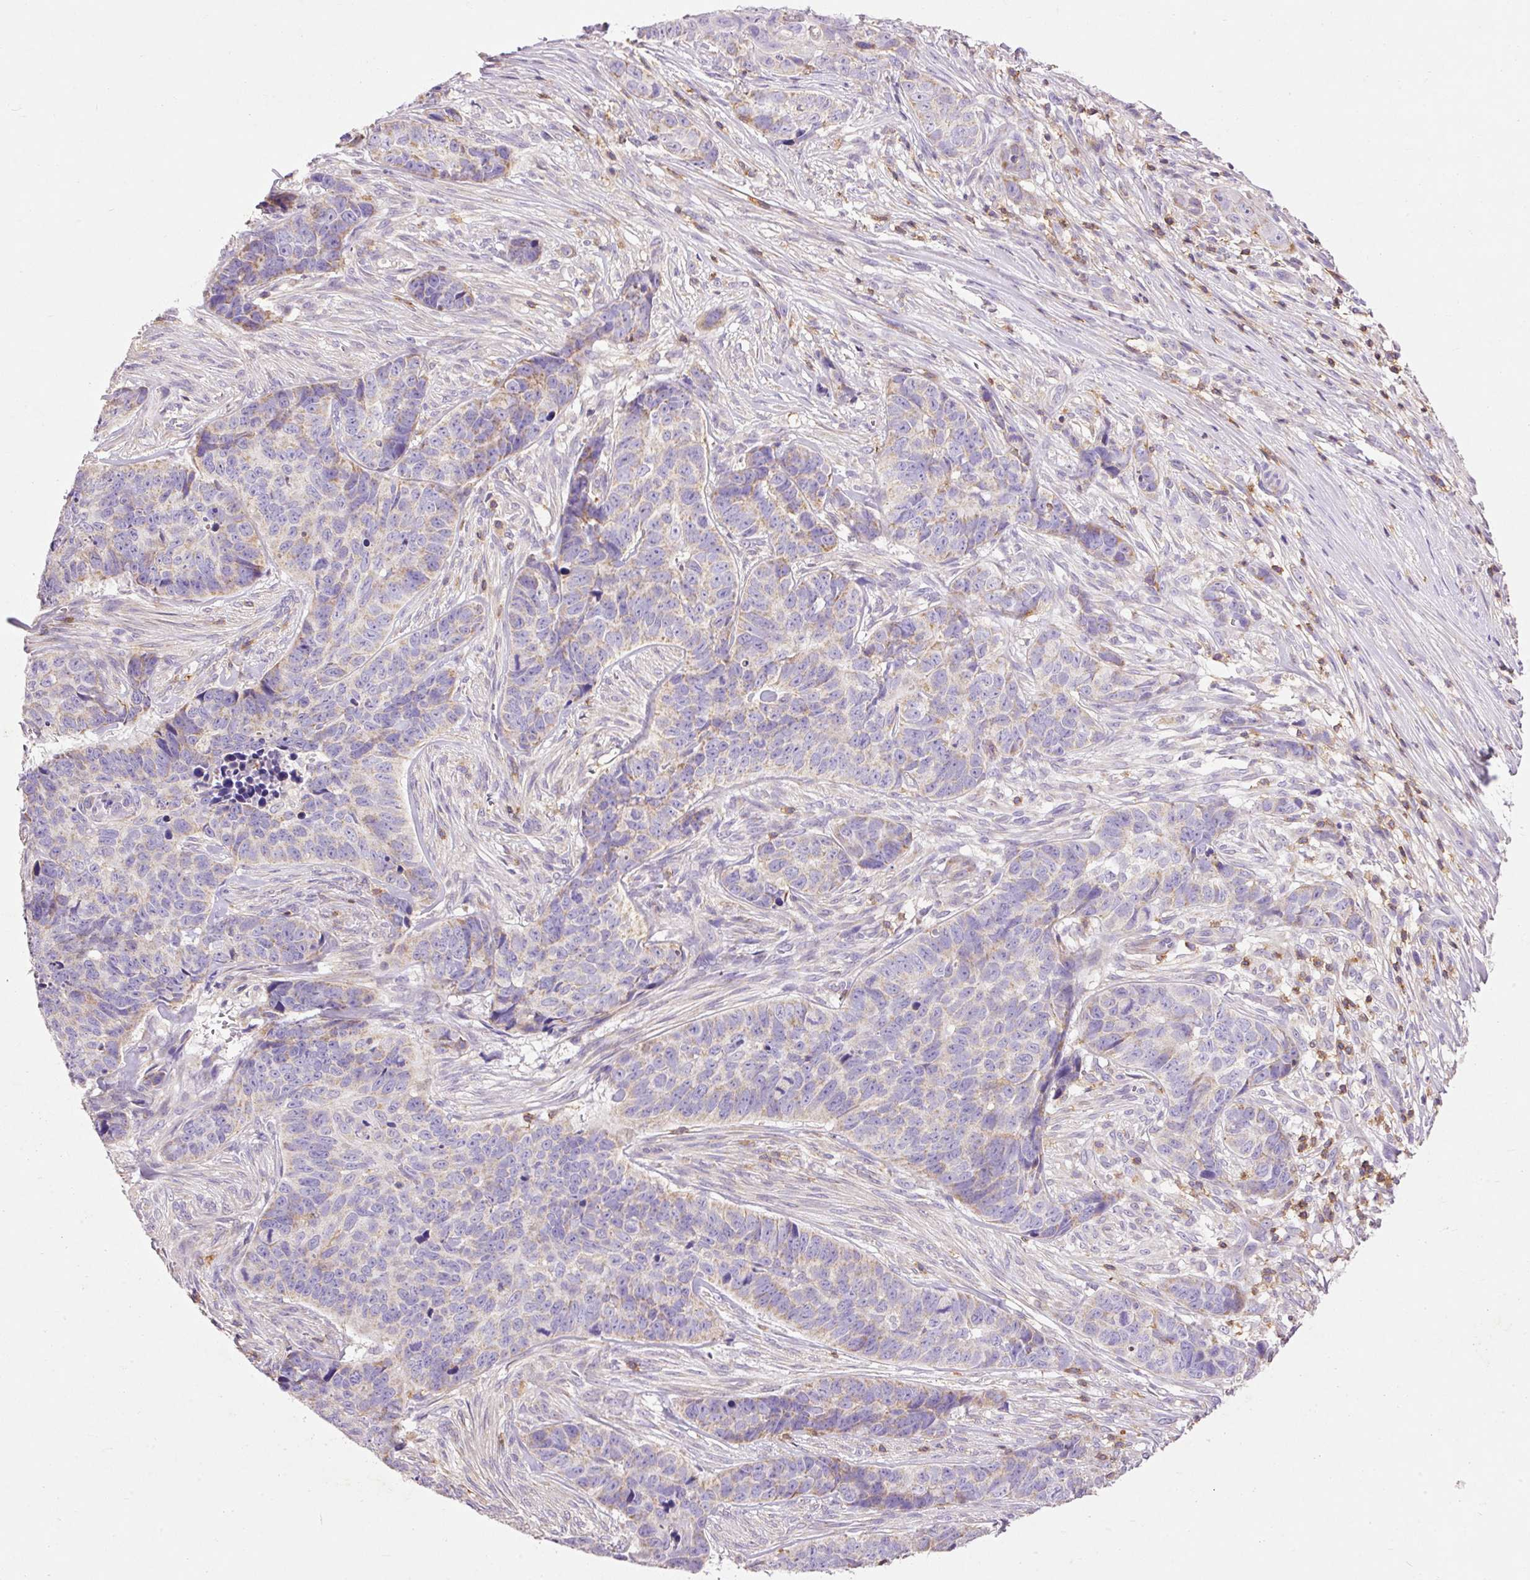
{"staining": {"intensity": "weak", "quantity": "<25%", "location": "cytoplasmic/membranous"}, "tissue": "skin cancer", "cell_type": "Tumor cells", "image_type": "cancer", "snomed": [{"axis": "morphology", "description": "Basal cell carcinoma"}, {"axis": "topography", "description": "Skin"}], "caption": "Skin cancer (basal cell carcinoma) stained for a protein using immunohistochemistry displays no positivity tumor cells.", "gene": "IMMT", "patient": {"sex": "female", "age": 82}}